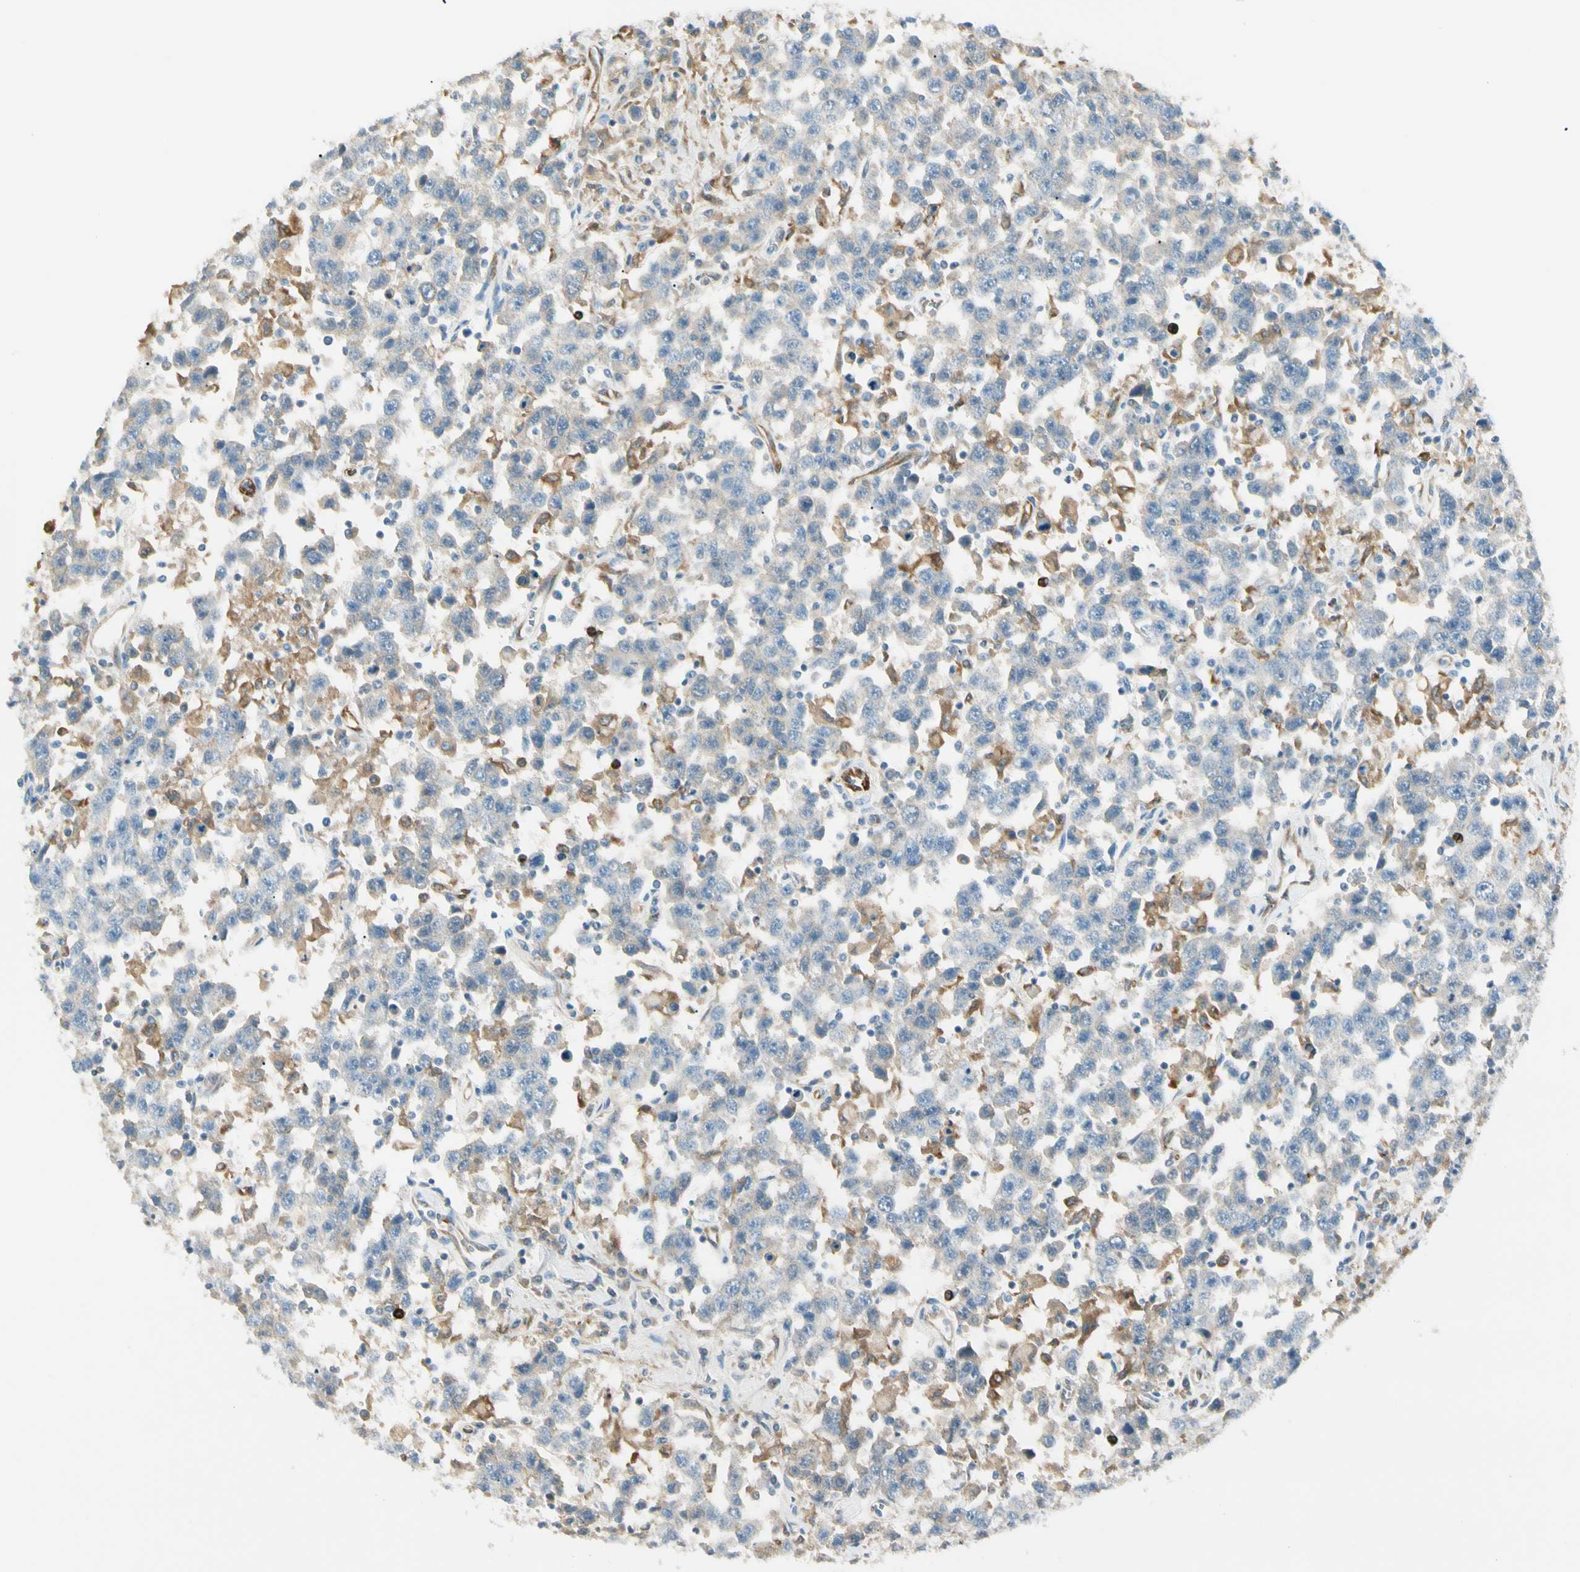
{"staining": {"intensity": "negative", "quantity": "none", "location": "none"}, "tissue": "testis cancer", "cell_type": "Tumor cells", "image_type": "cancer", "snomed": [{"axis": "morphology", "description": "Seminoma, NOS"}, {"axis": "topography", "description": "Testis"}], "caption": "Testis cancer (seminoma) was stained to show a protein in brown. There is no significant positivity in tumor cells.", "gene": "LPCAT2", "patient": {"sex": "male", "age": 41}}